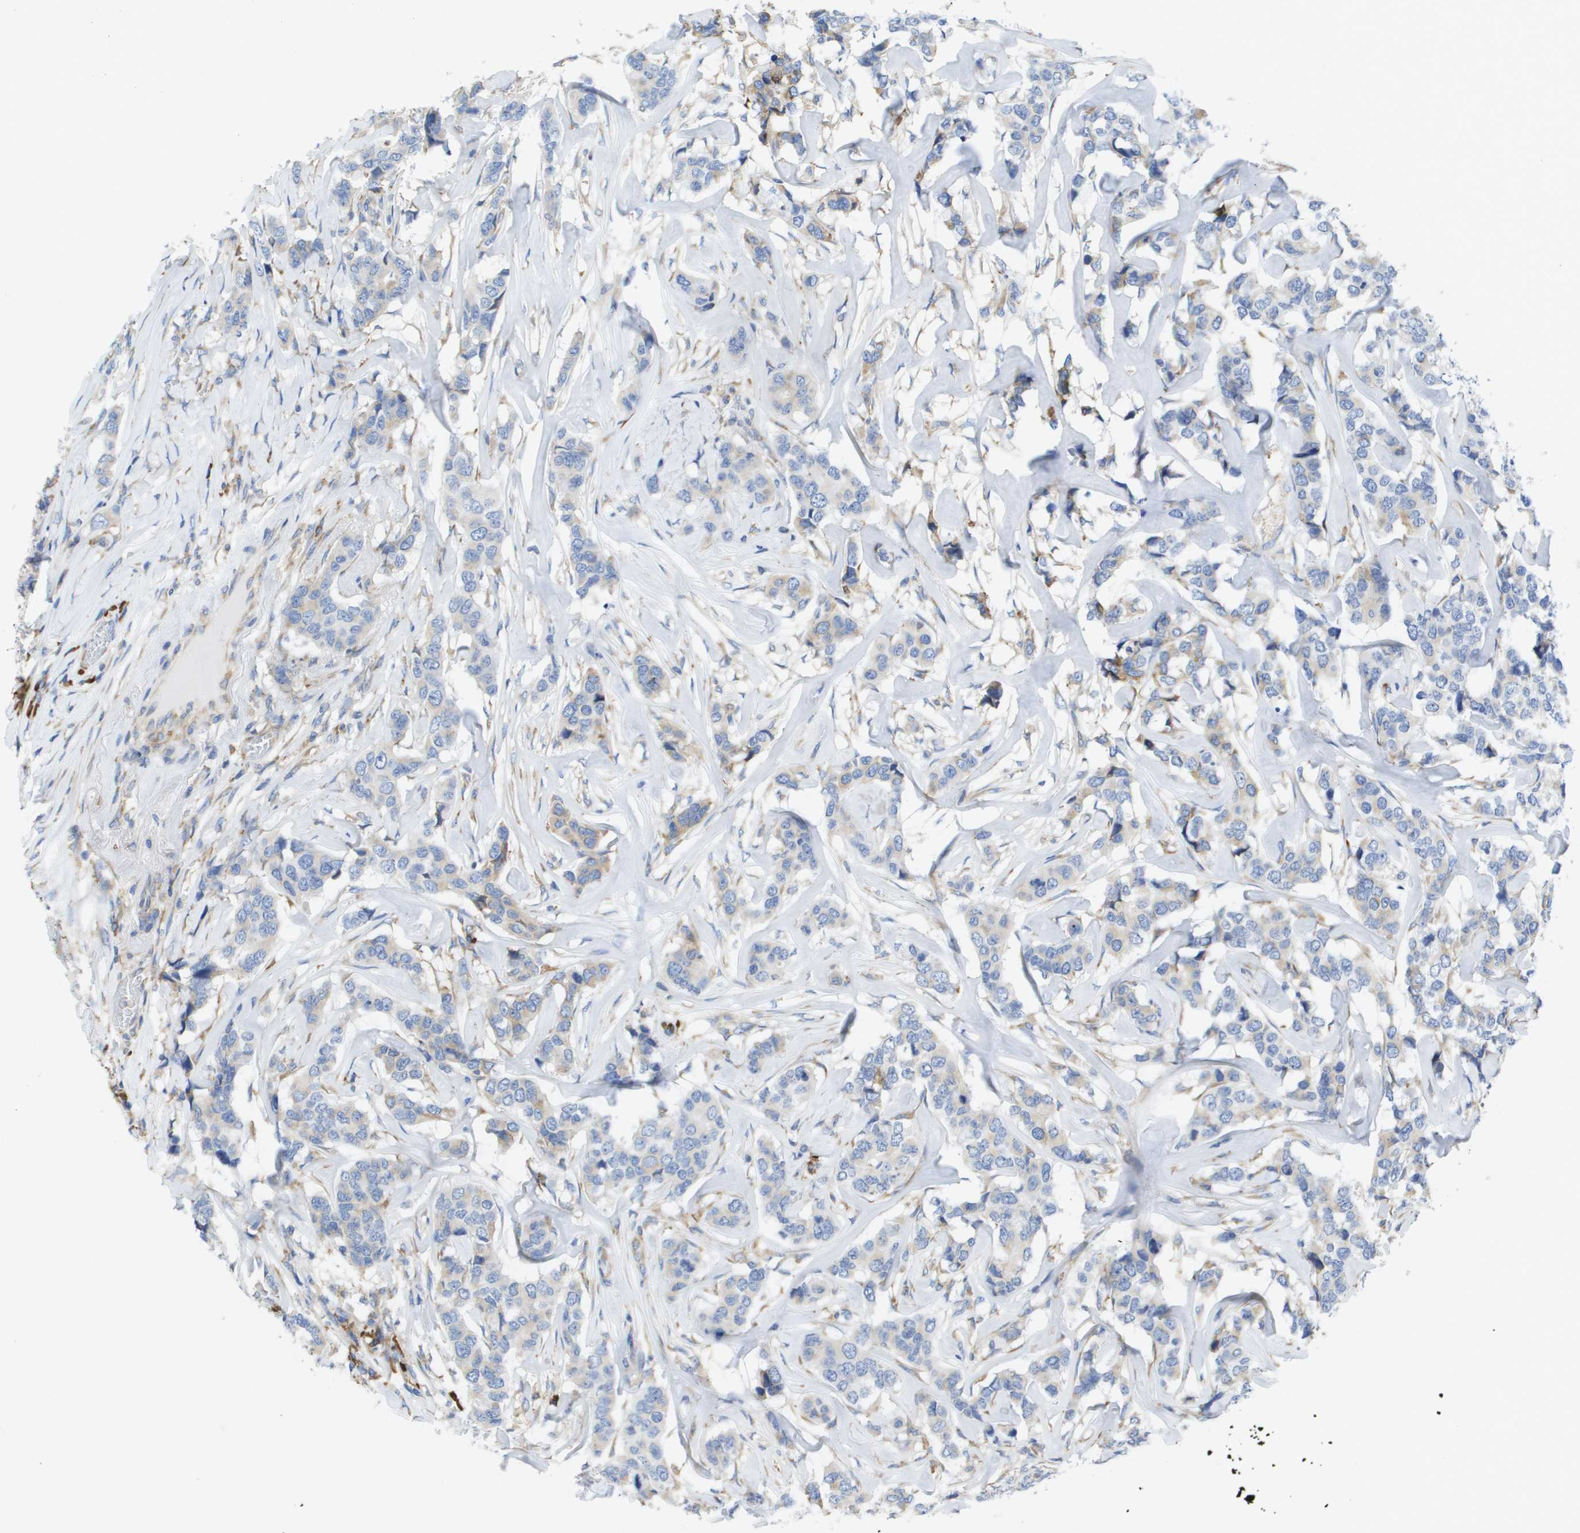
{"staining": {"intensity": "weak", "quantity": "<25%", "location": "cytoplasmic/membranous"}, "tissue": "breast cancer", "cell_type": "Tumor cells", "image_type": "cancer", "snomed": [{"axis": "morphology", "description": "Lobular carcinoma"}, {"axis": "topography", "description": "Breast"}], "caption": "Image shows no significant protein staining in tumor cells of breast lobular carcinoma.", "gene": "SDR42E1", "patient": {"sex": "female", "age": 59}}